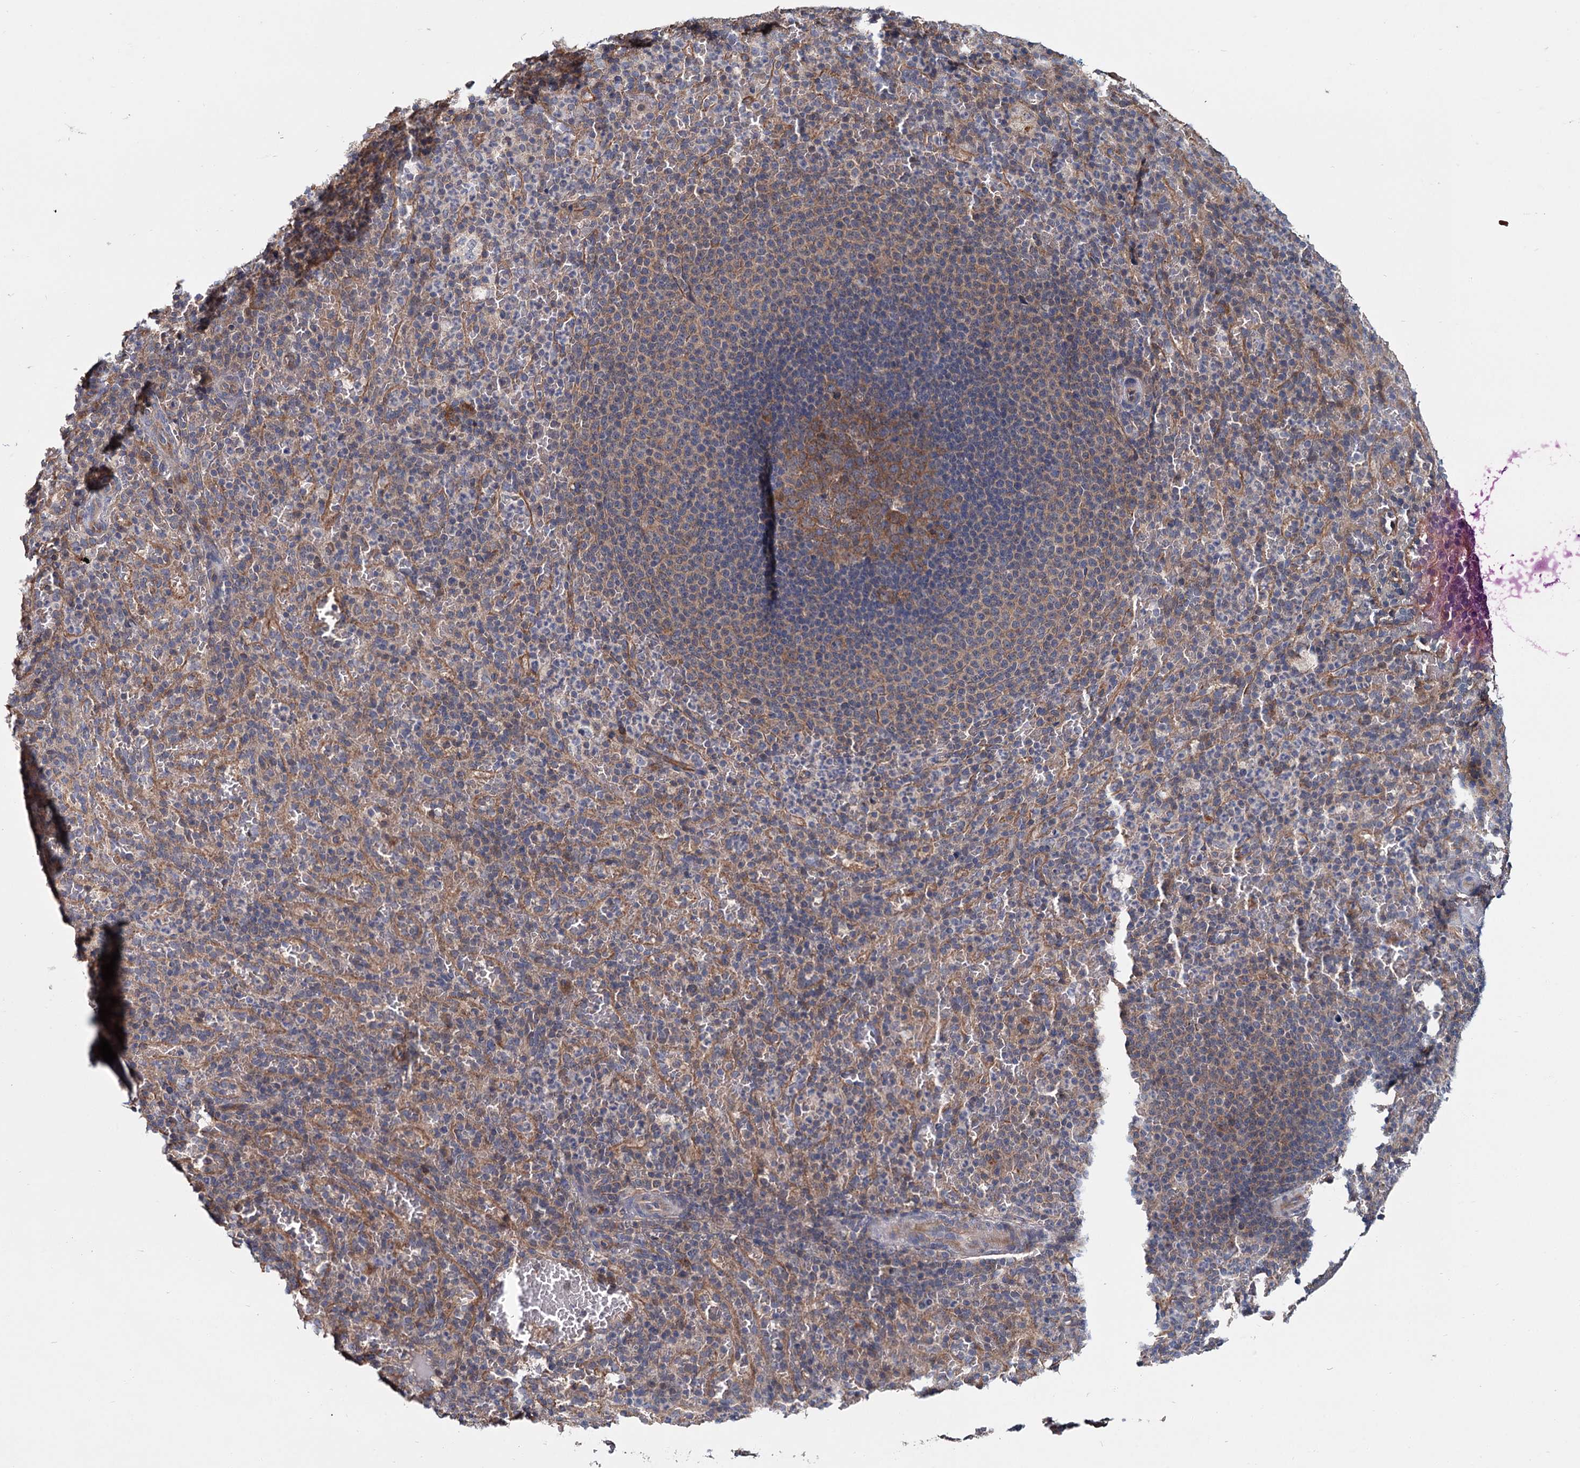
{"staining": {"intensity": "negative", "quantity": "none", "location": "none"}, "tissue": "spleen", "cell_type": "Cells in red pulp", "image_type": "normal", "snomed": [{"axis": "morphology", "description": "Normal tissue, NOS"}, {"axis": "topography", "description": "Spleen"}], "caption": "Image shows no significant protein staining in cells in red pulp of normal spleen.", "gene": "MTRR", "patient": {"sex": "female", "age": 21}}